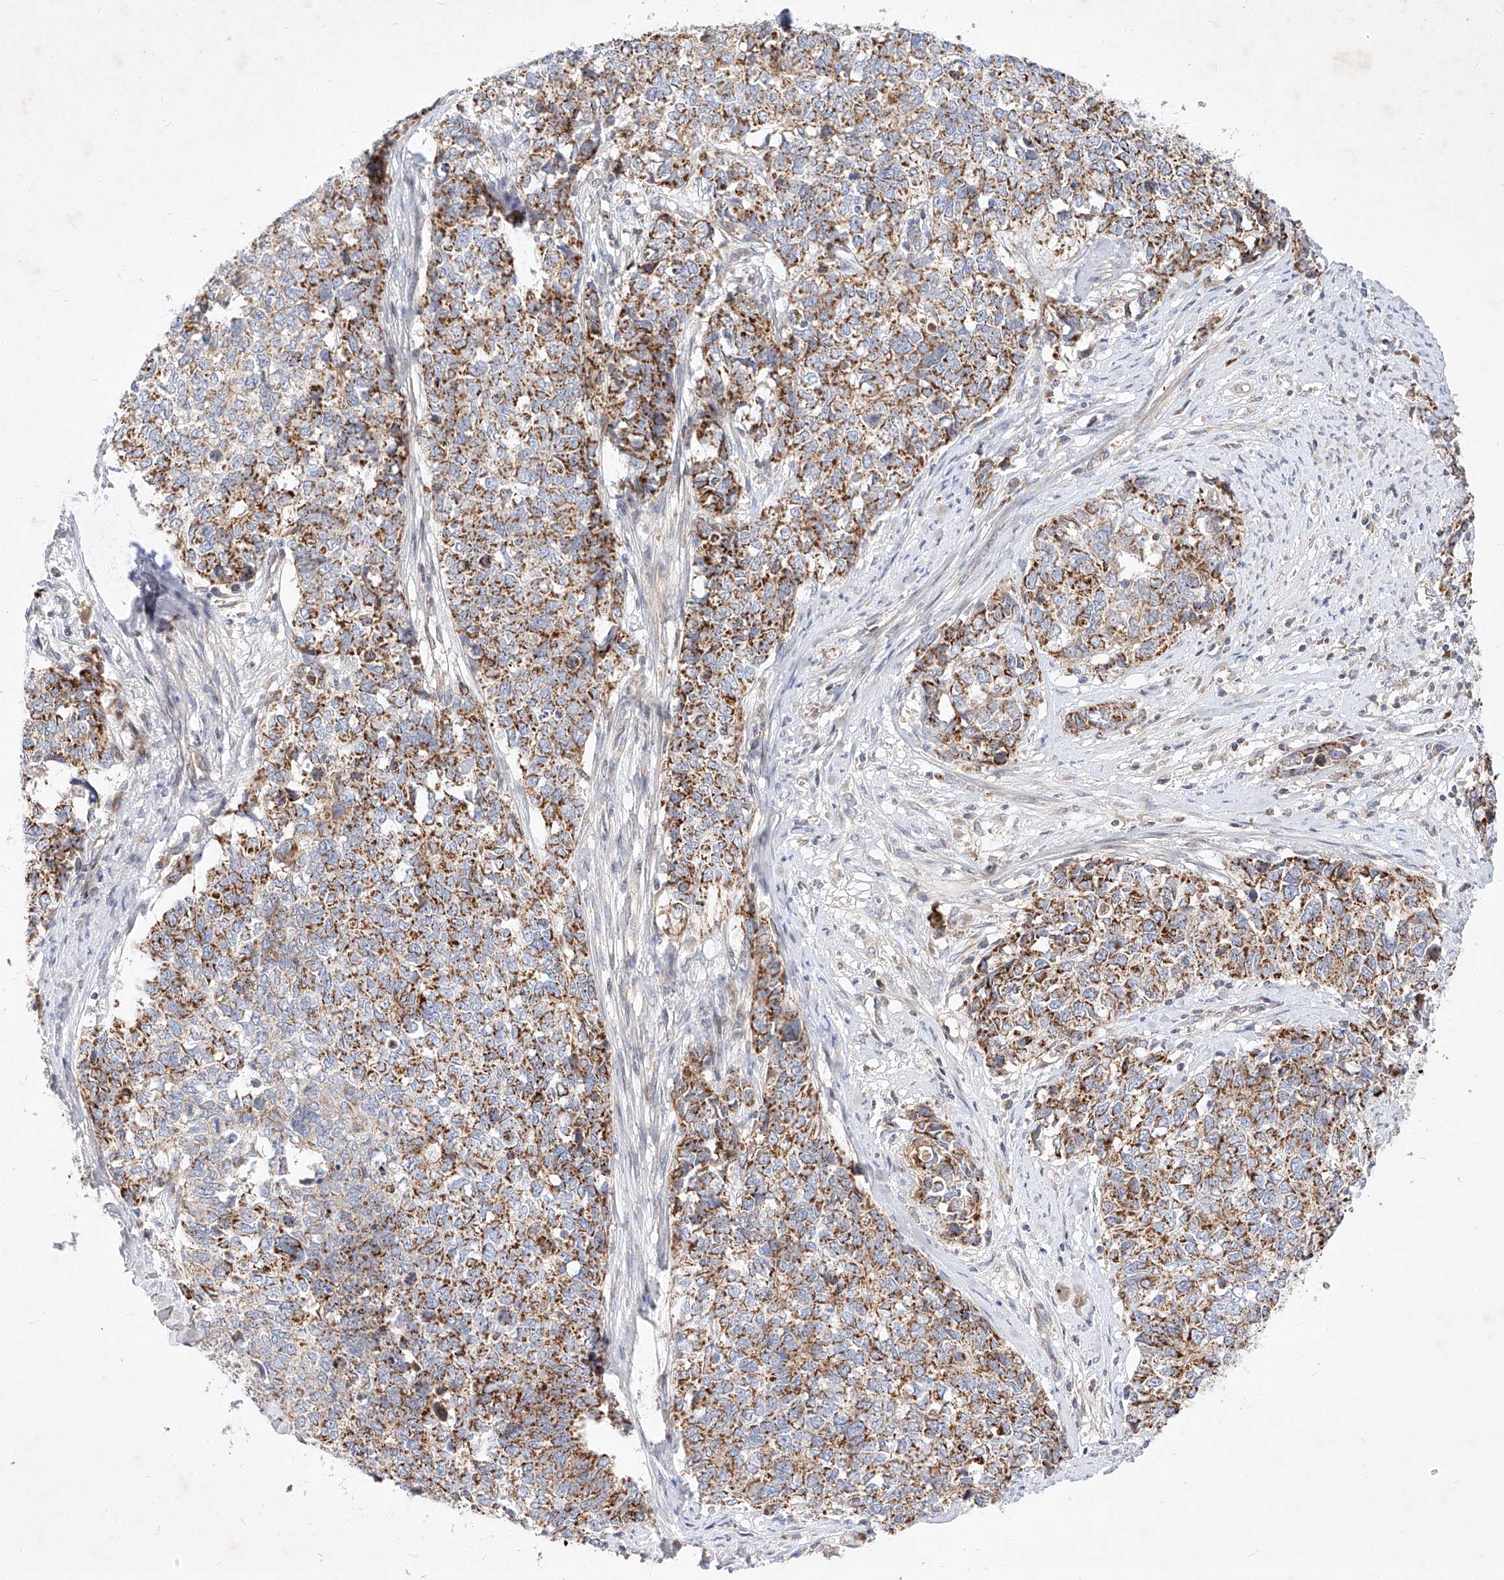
{"staining": {"intensity": "moderate", "quantity": "25%-75%", "location": "cytoplasmic/membranous"}, "tissue": "cervical cancer", "cell_type": "Tumor cells", "image_type": "cancer", "snomed": [{"axis": "morphology", "description": "Squamous cell carcinoma, NOS"}, {"axis": "topography", "description": "Cervix"}], "caption": "This is a micrograph of immunohistochemistry (IHC) staining of cervical squamous cell carcinoma, which shows moderate positivity in the cytoplasmic/membranous of tumor cells.", "gene": "OSGEPL1", "patient": {"sex": "female", "age": 63}}